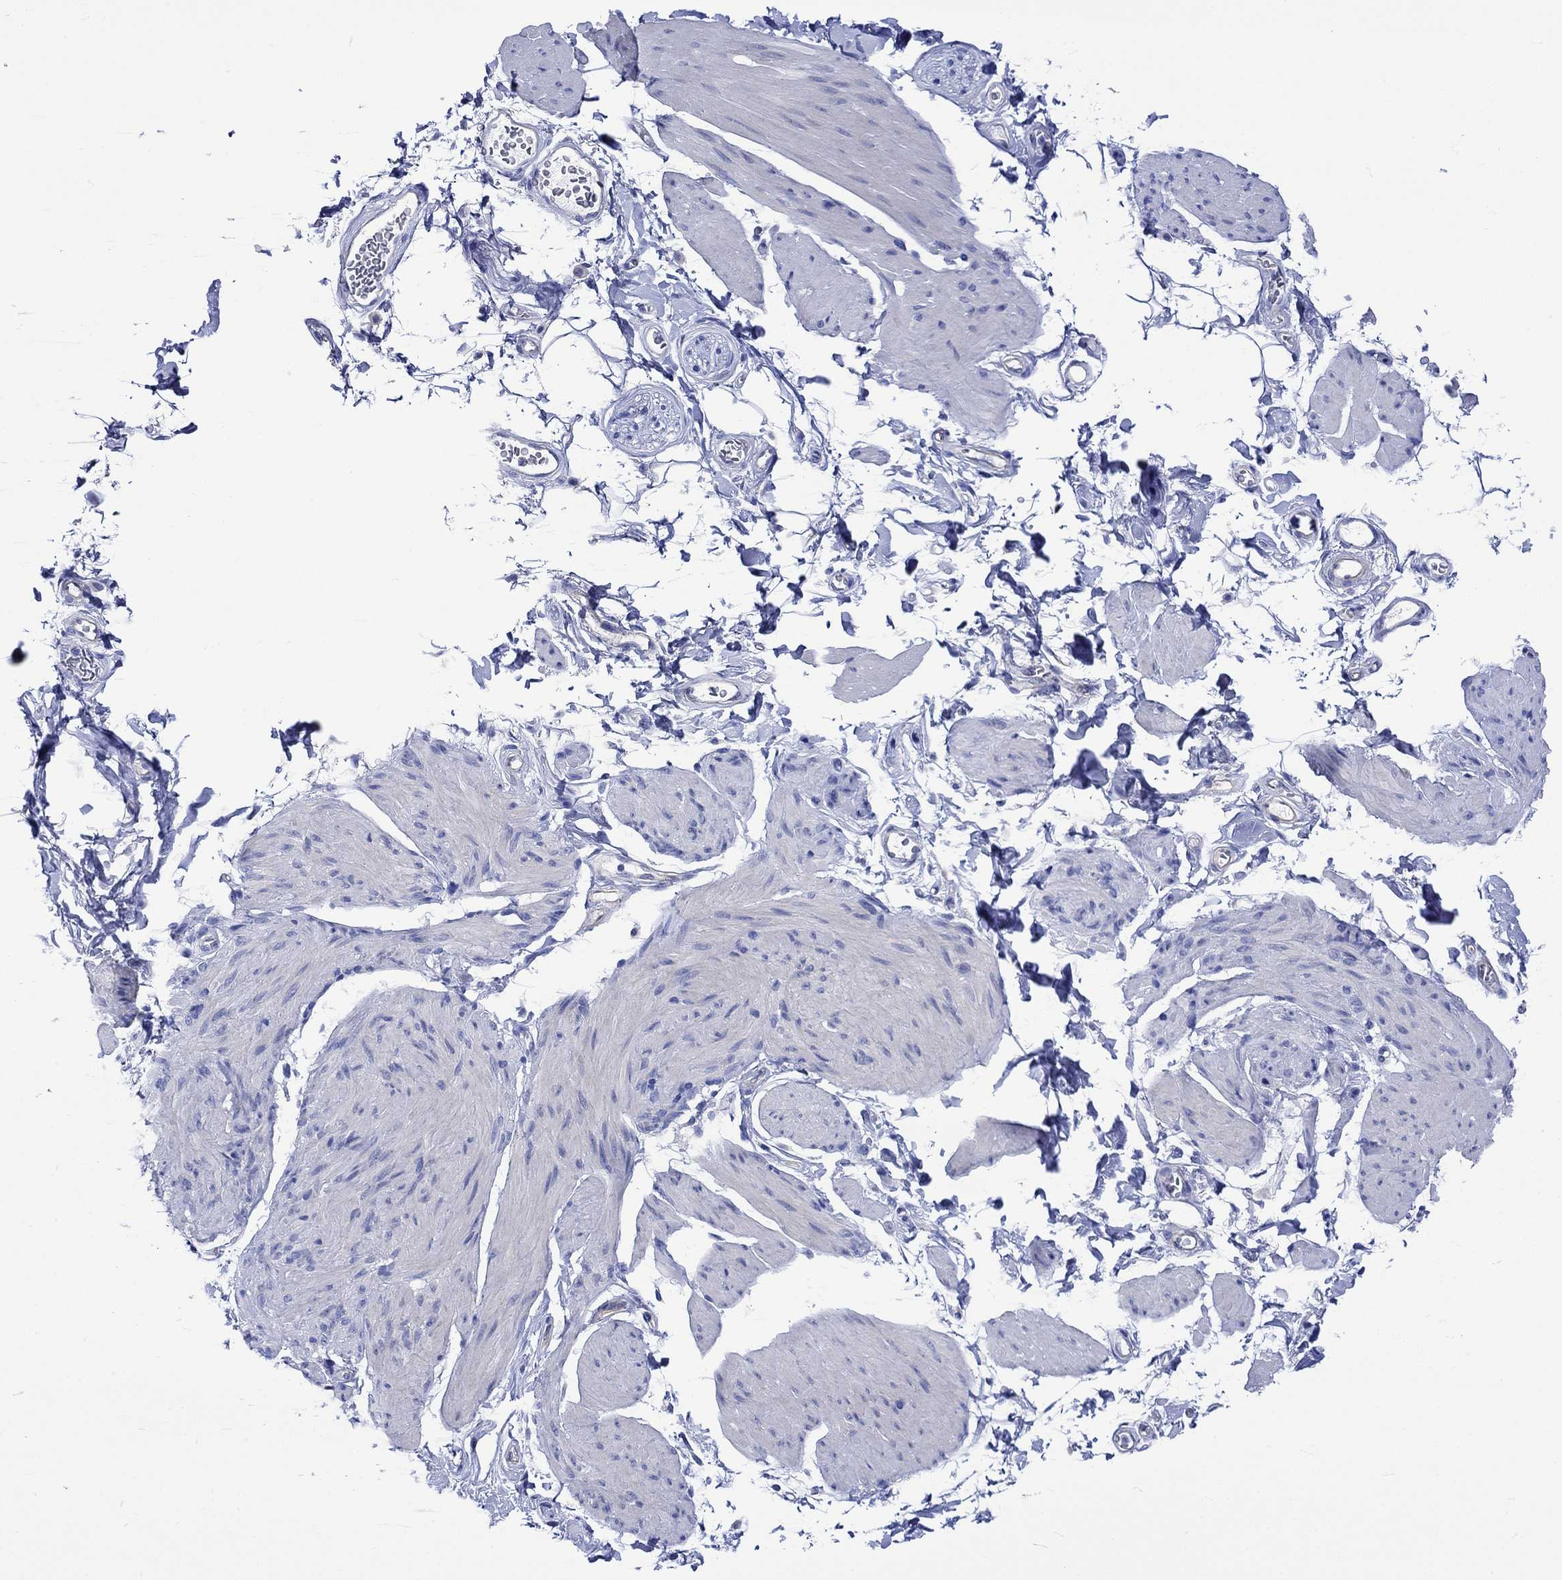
{"staining": {"intensity": "negative", "quantity": "none", "location": "none"}, "tissue": "smooth muscle", "cell_type": "Smooth muscle cells", "image_type": "normal", "snomed": [{"axis": "morphology", "description": "Normal tissue, NOS"}, {"axis": "topography", "description": "Adipose tissue"}, {"axis": "topography", "description": "Smooth muscle"}, {"axis": "topography", "description": "Peripheral nerve tissue"}], "caption": "Normal smooth muscle was stained to show a protein in brown. There is no significant positivity in smooth muscle cells. (Brightfield microscopy of DAB immunohistochemistry at high magnification).", "gene": "HARBI1", "patient": {"sex": "male", "age": 83}}